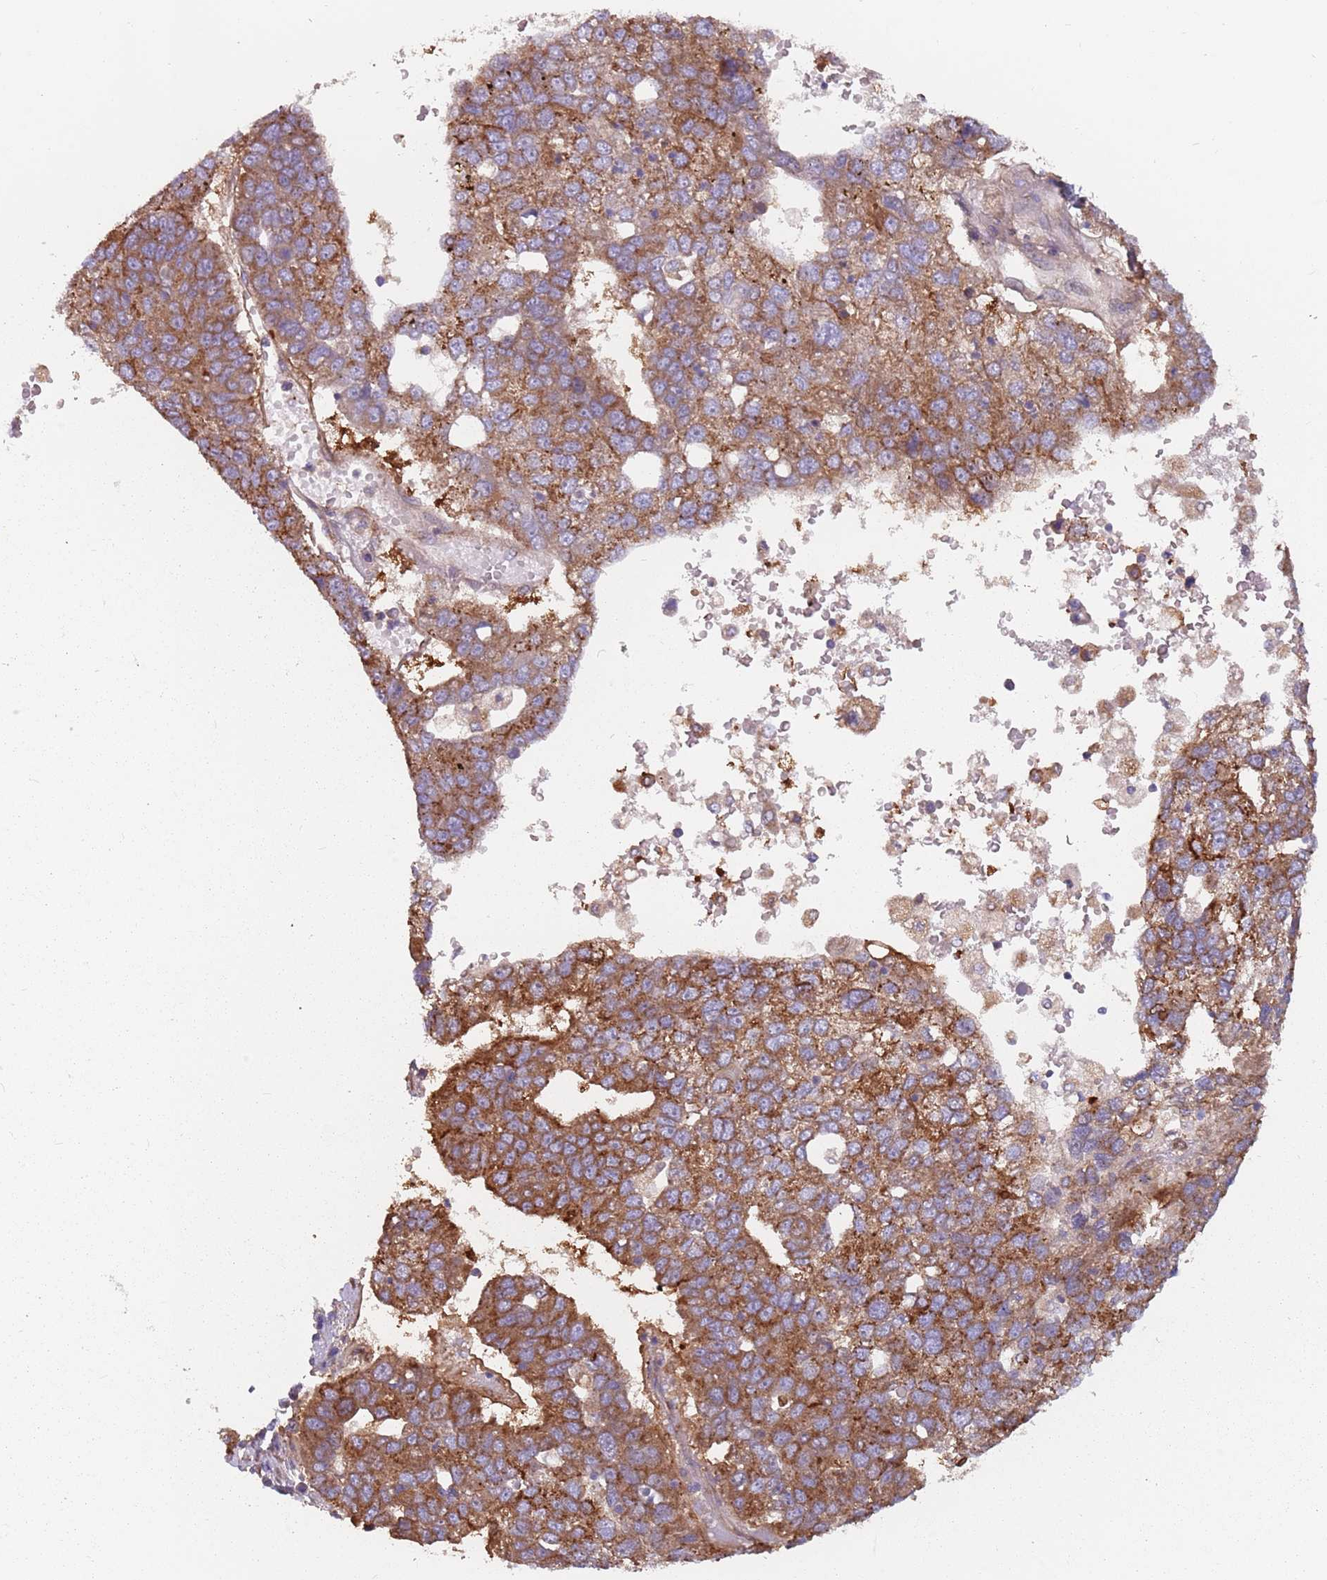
{"staining": {"intensity": "strong", "quantity": ">75%", "location": "cytoplasmic/membranous"}, "tissue": "pancreatic cancer", "cell_type": "Tumor cells", "image_type": "cancer", "snomed": [{"axis": "morphology", "description": "Adenocarcinoma, NOS"}, {"axis": "topography", "description": "Pancreas"}], "caption": "Pancreatic cancer stained with a protein marker exhibits strong staining in tumor cells.", "gene": "SPDL1", "patient": {"sex": "female", "age": 61}}